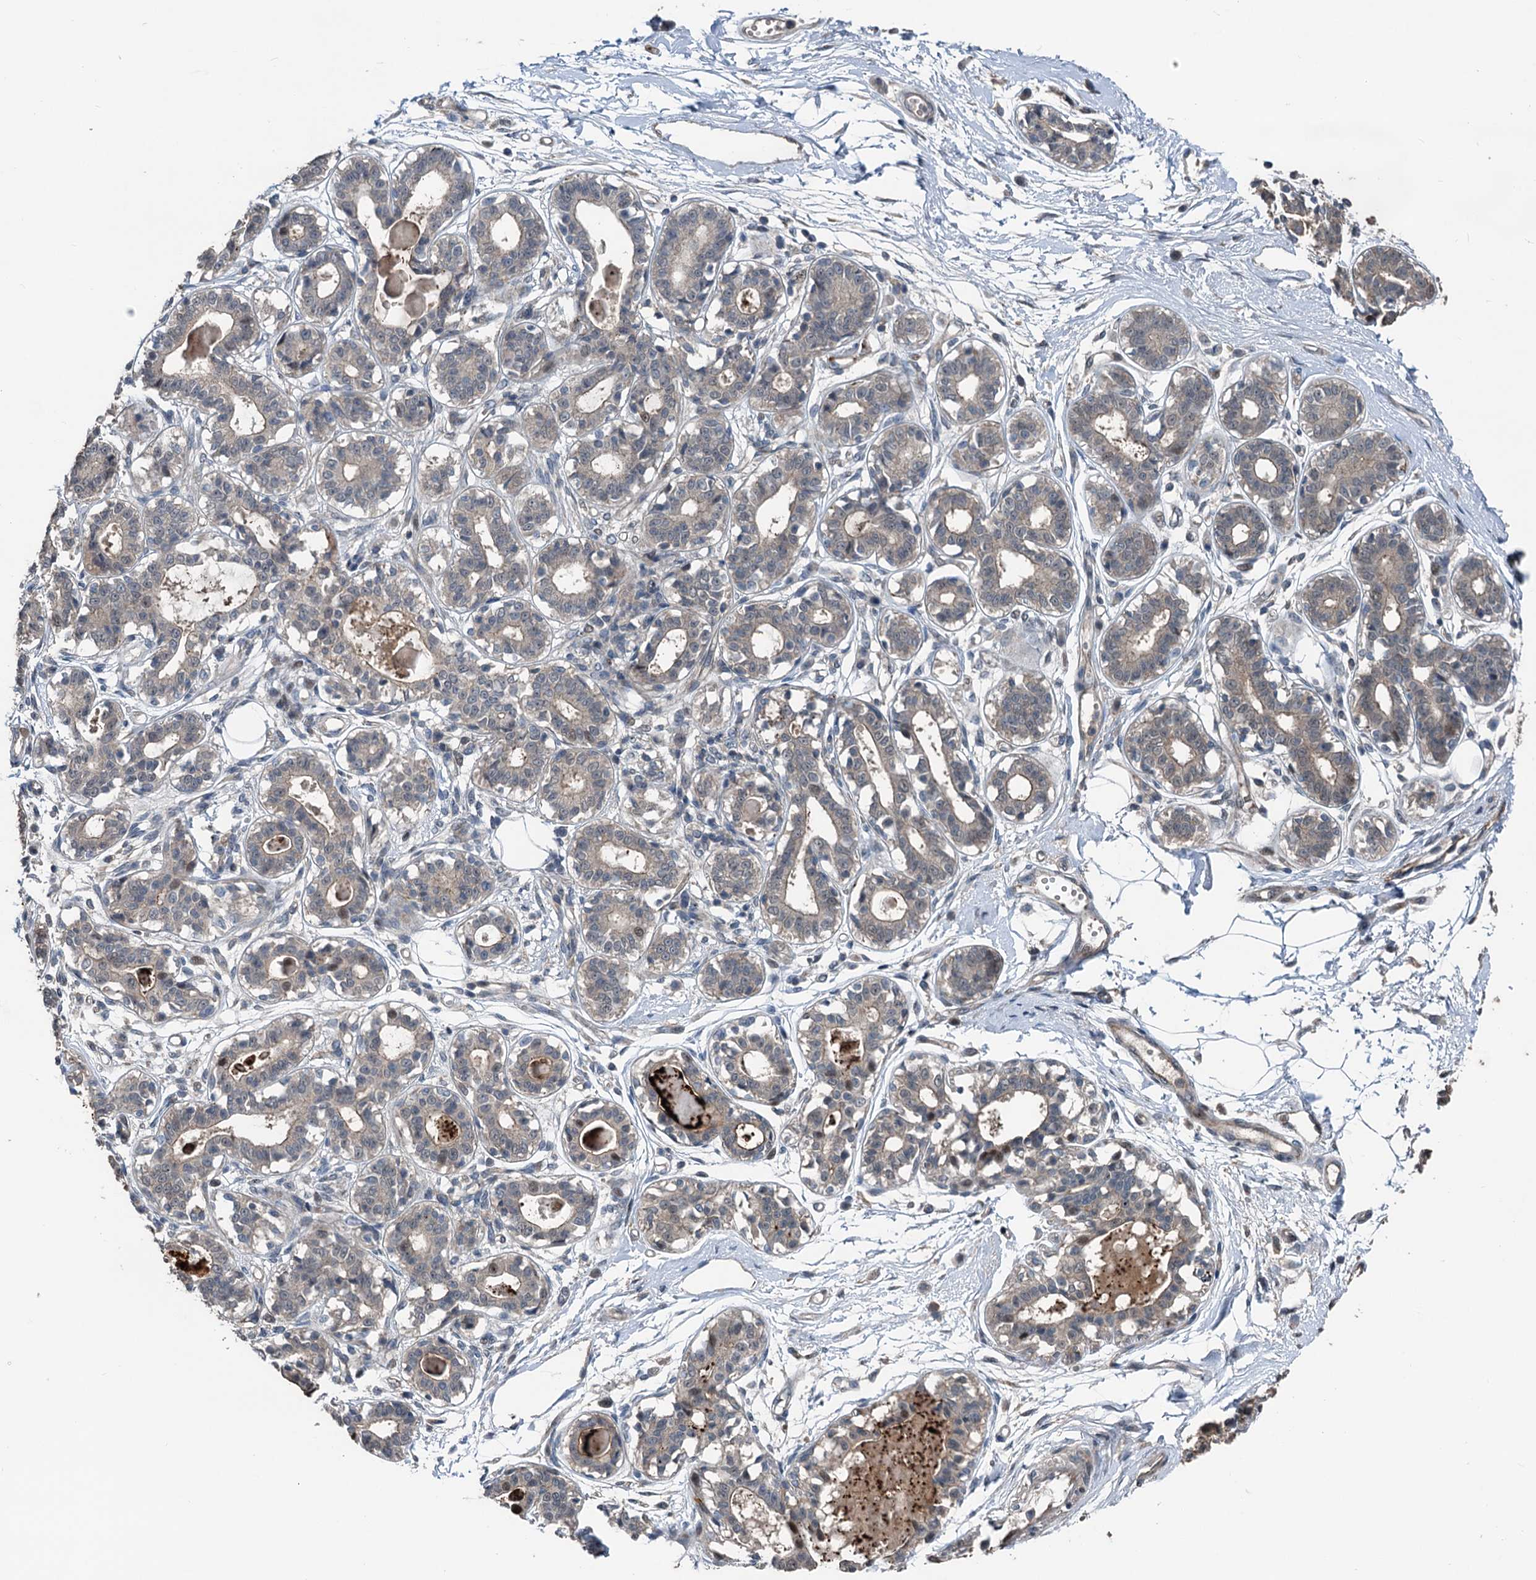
{"staining": {"intensity": "negative", "quantity": "none", "location": "none"}, "tissue": "breast", "cell_type": "Adipocytes", "image_type": "normal", "snomed": [{"axis": "morphology", "description": "Normal tissue, NOS"}, {"axis": "topography", "description": "Breast"}], "caption": "Immunohistochemistry (IHC) image of unremarkable breast: human breast stained with DAB (3,3'-diaminobenzidine) displays no significant protein staining in adipocytes. (DAB (3,3'-diaminobenzidine) IHC, high magnification).", "gene": "TEDC1", "patient": {"sex": "female", "age": 45}}